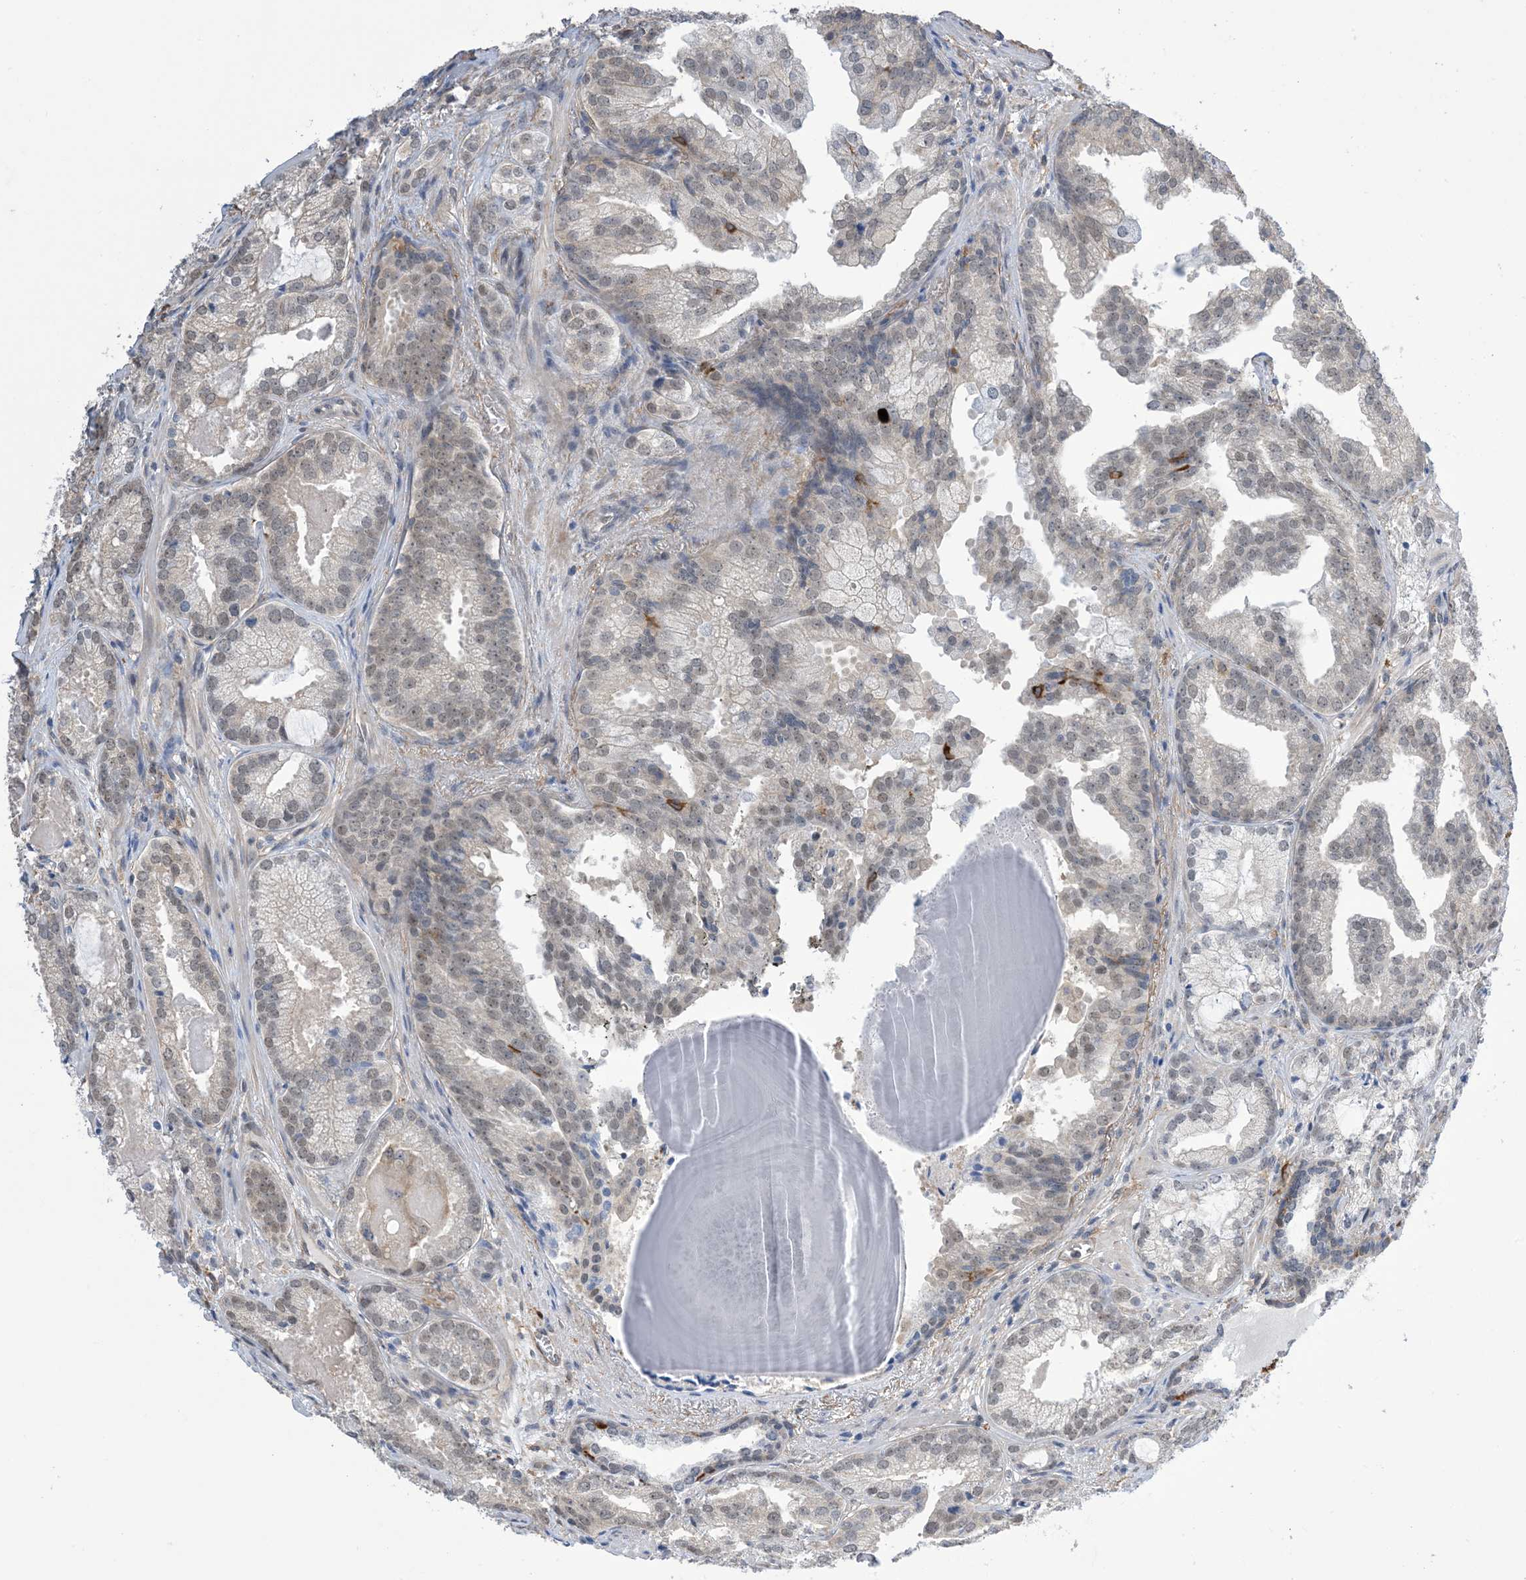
{"staining": {"intensity": "weak", "quantity": "<25%", "location": "nuclear"}, "tissue": "prostate cancer", "cell_type": "Tumor cells", "image_type": "cancer", "snomed": [{"axis": "morphology", "description": "Normal morphology"}, {"axis": "morphology", "description": "Adenocarcinoma, Low grade"}, {"axis": "topography", "description": "Prostate"}], "caption": "A micrograph of human adenocarcinoma (low-grade) (prostate) is negative for staining in tumor cells. Brightfield microscopy of immunohistochemistry (IHC) stained with DAB (brown) and hematoxylin (blue), captured at high magnification.", "gene": "ZNF8", "patient": {"sex": "male", "age": 72}}